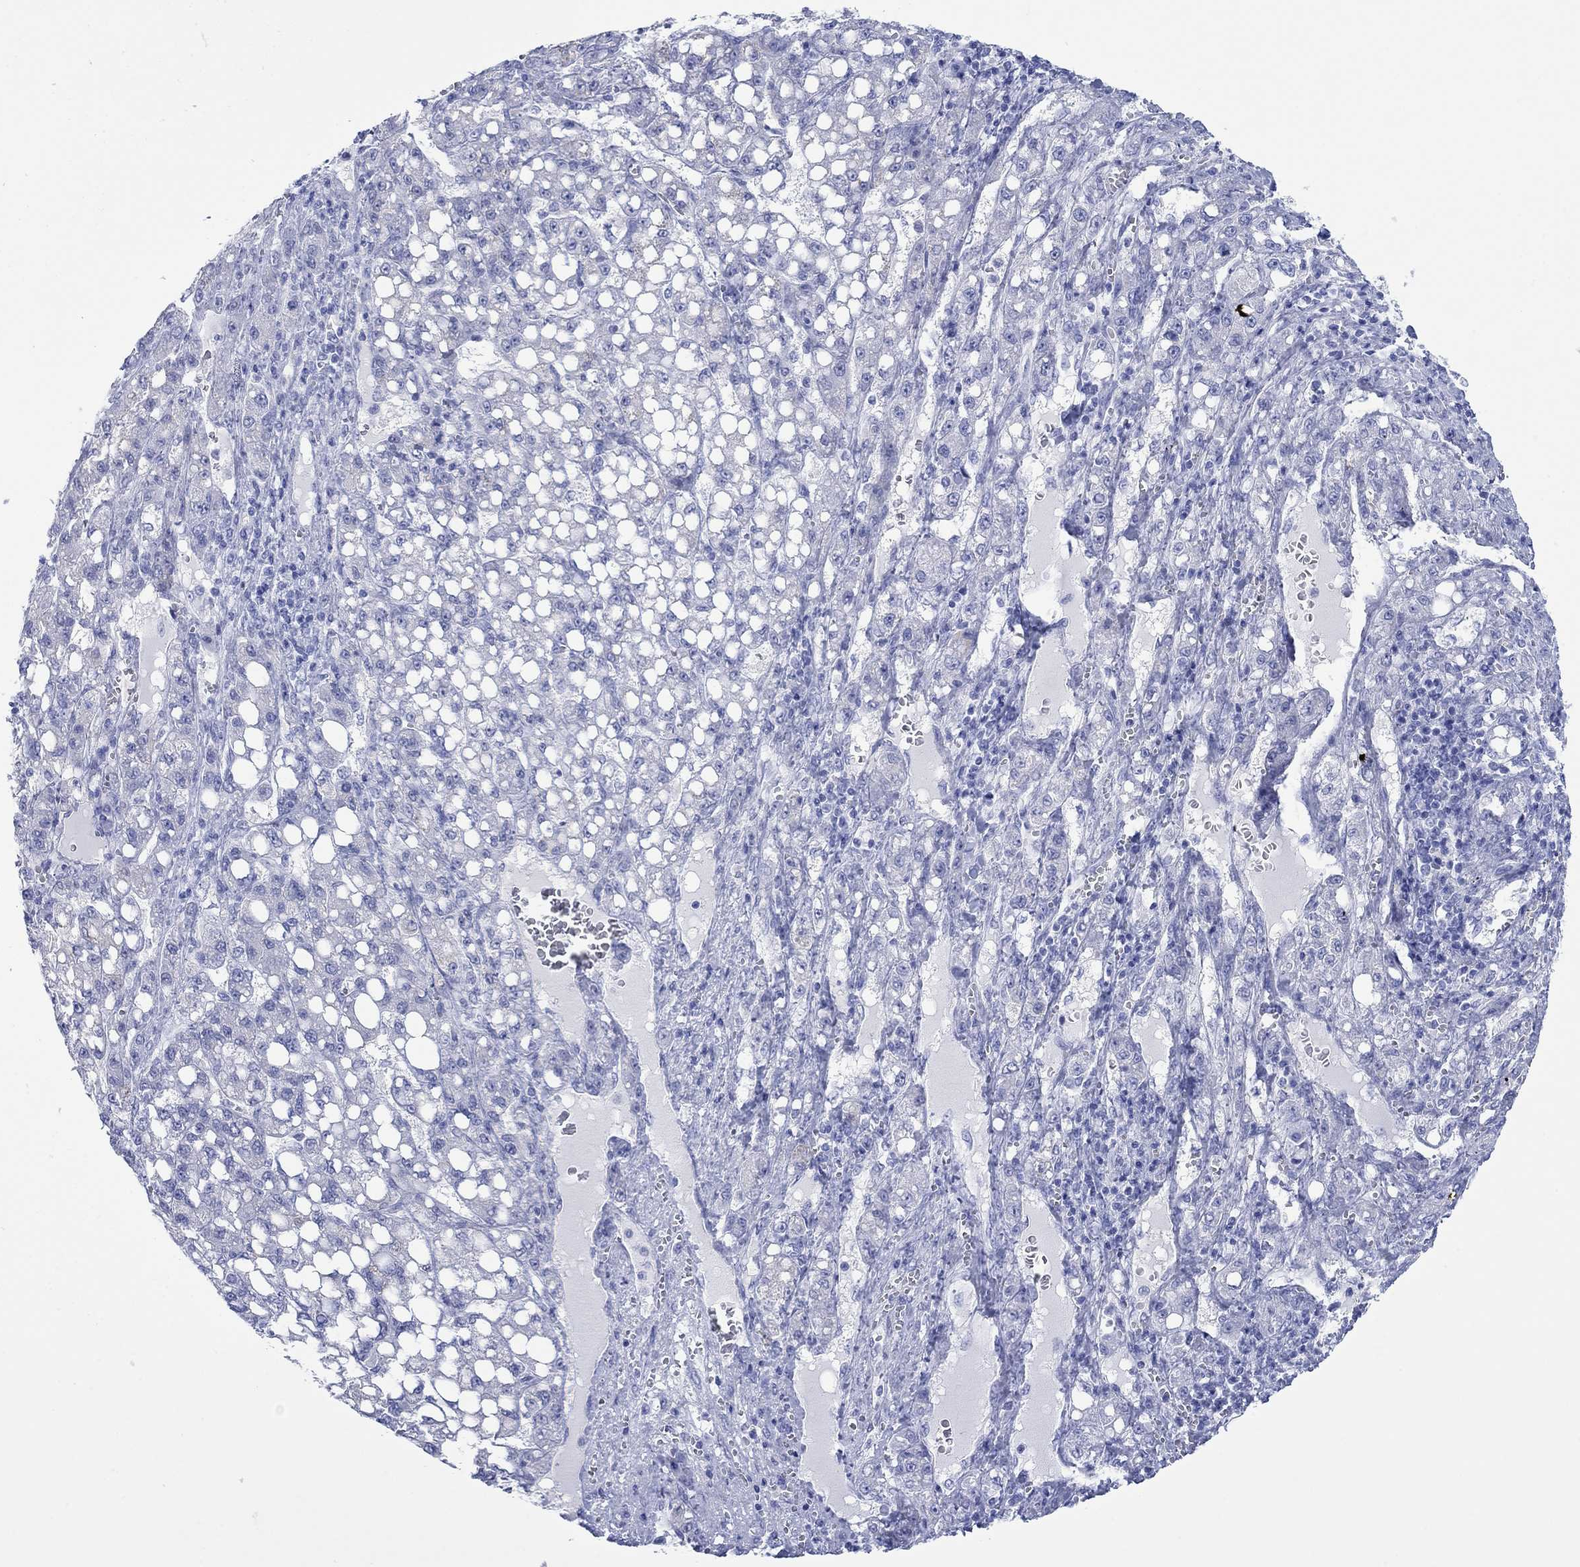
{"staining": {"intensity": "negative", "quantity": "none", "location": "none"}, "tissue": "liver cancer", "cell_type": "Tumor cells", "image_type": "cancer", "snomed": [{"axis": "morphology", "description": "Carcinoma, Hepatocellular, NOS"}, {"axis": "topography", "description": "Liver"}], "caption": "Immunohistochemistry micrograph of hepatocellular carcinoma (liver) stained for a protein (brown), which displays no expression in tumor cells.", "gene": "MLANA", "patient": {"sex": "female", "age": 65}}